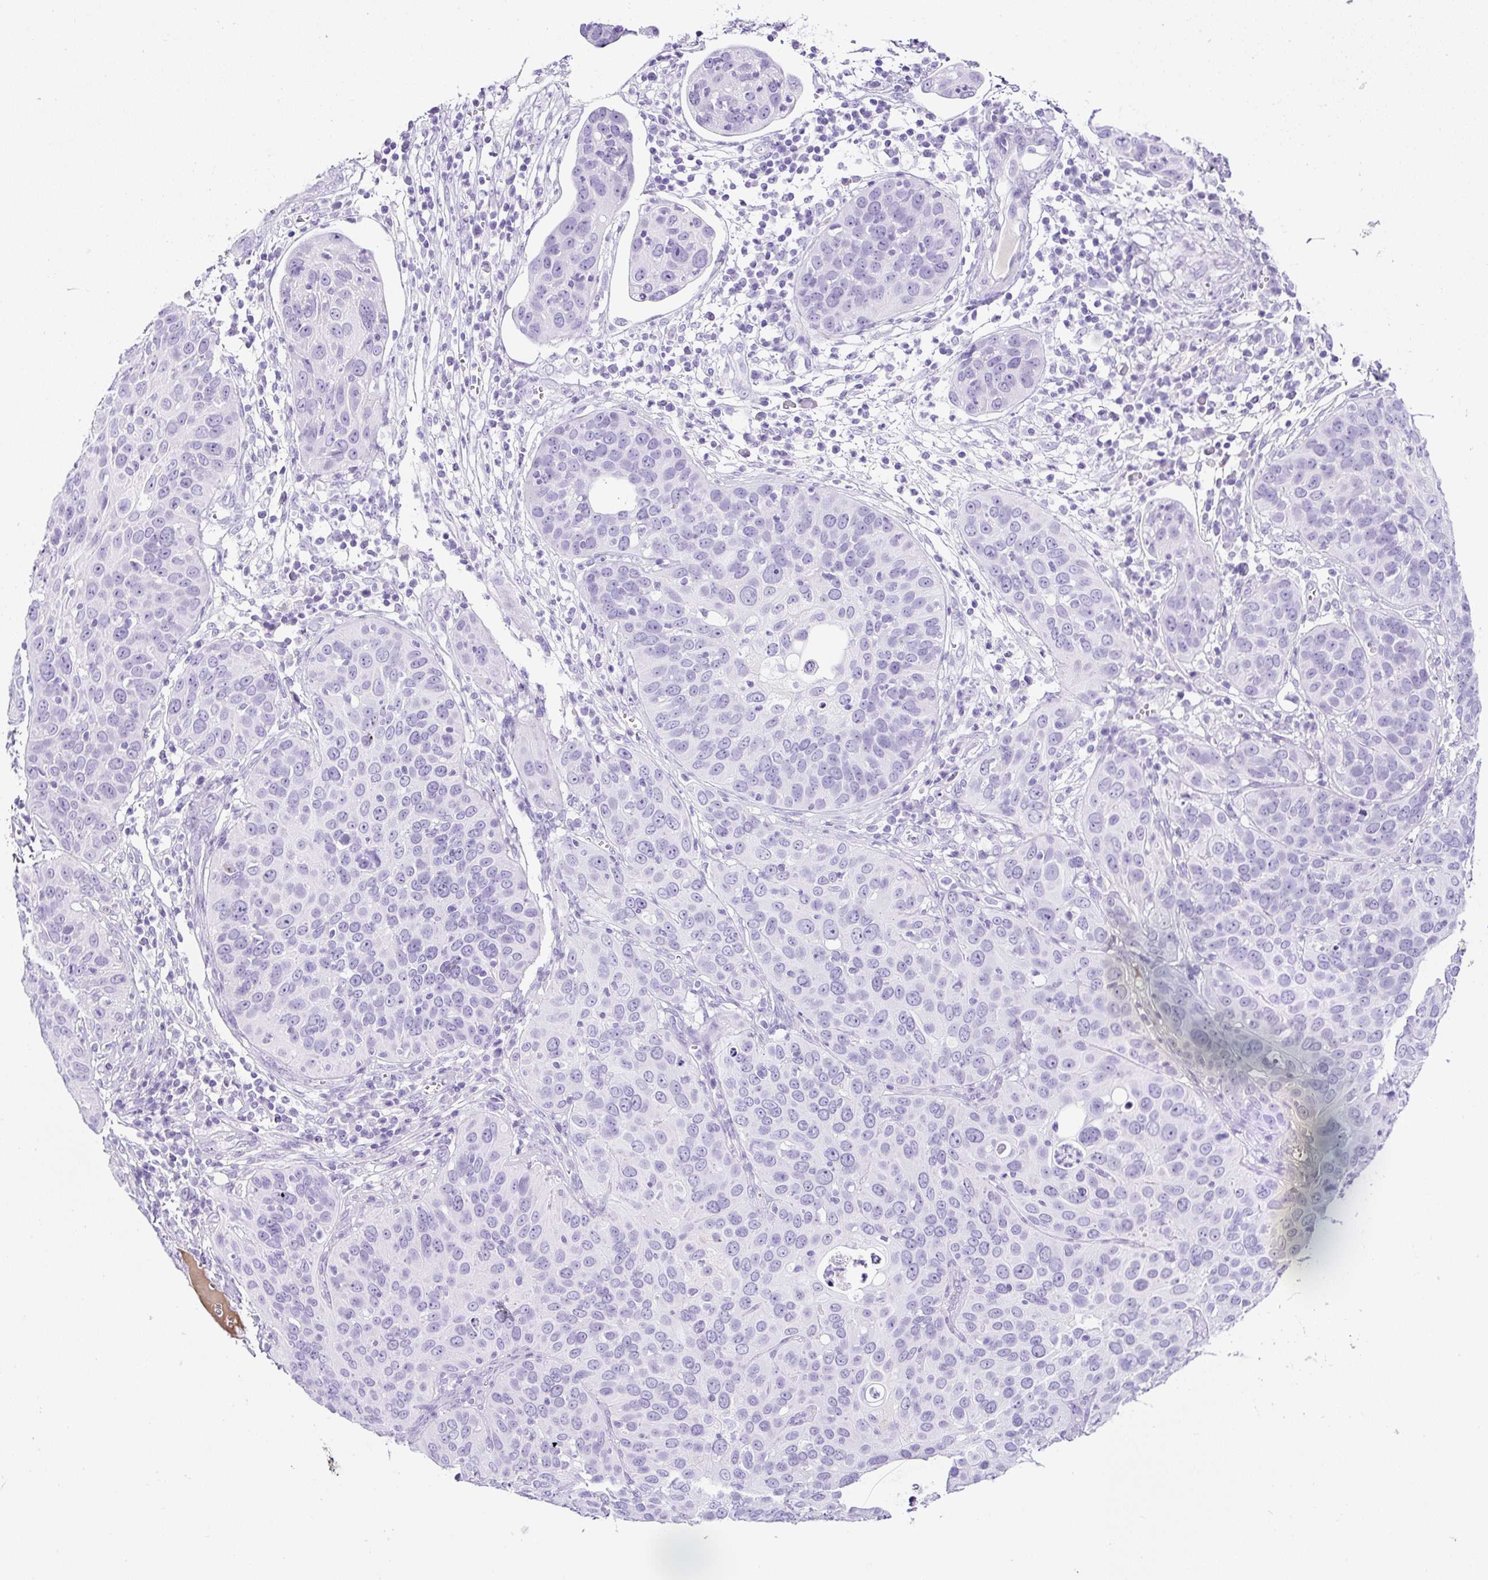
{"staining": {"intensity": "negative", "quantity": "none", "location": "none"}, "tissue": "cervical cancer", "cell_type": "Tumor cells", "image_type": "cancer", "snomed": [{"axis": "morphology", "description": "Squamous cell carcinoma, NOS"}, {"axis": "topography", "description": "Cervix"}], "caption": "Tumor cells show no significant positivity in squamous cell carcinoma (cervical). The staining is performed using DAB (3,3'-diaminobenzidine) brown chromogen with nuclei counter-stained in using hematoxylin.", "gene": "TMEM200B", "patient": {"sex": "female", "age": 36}}